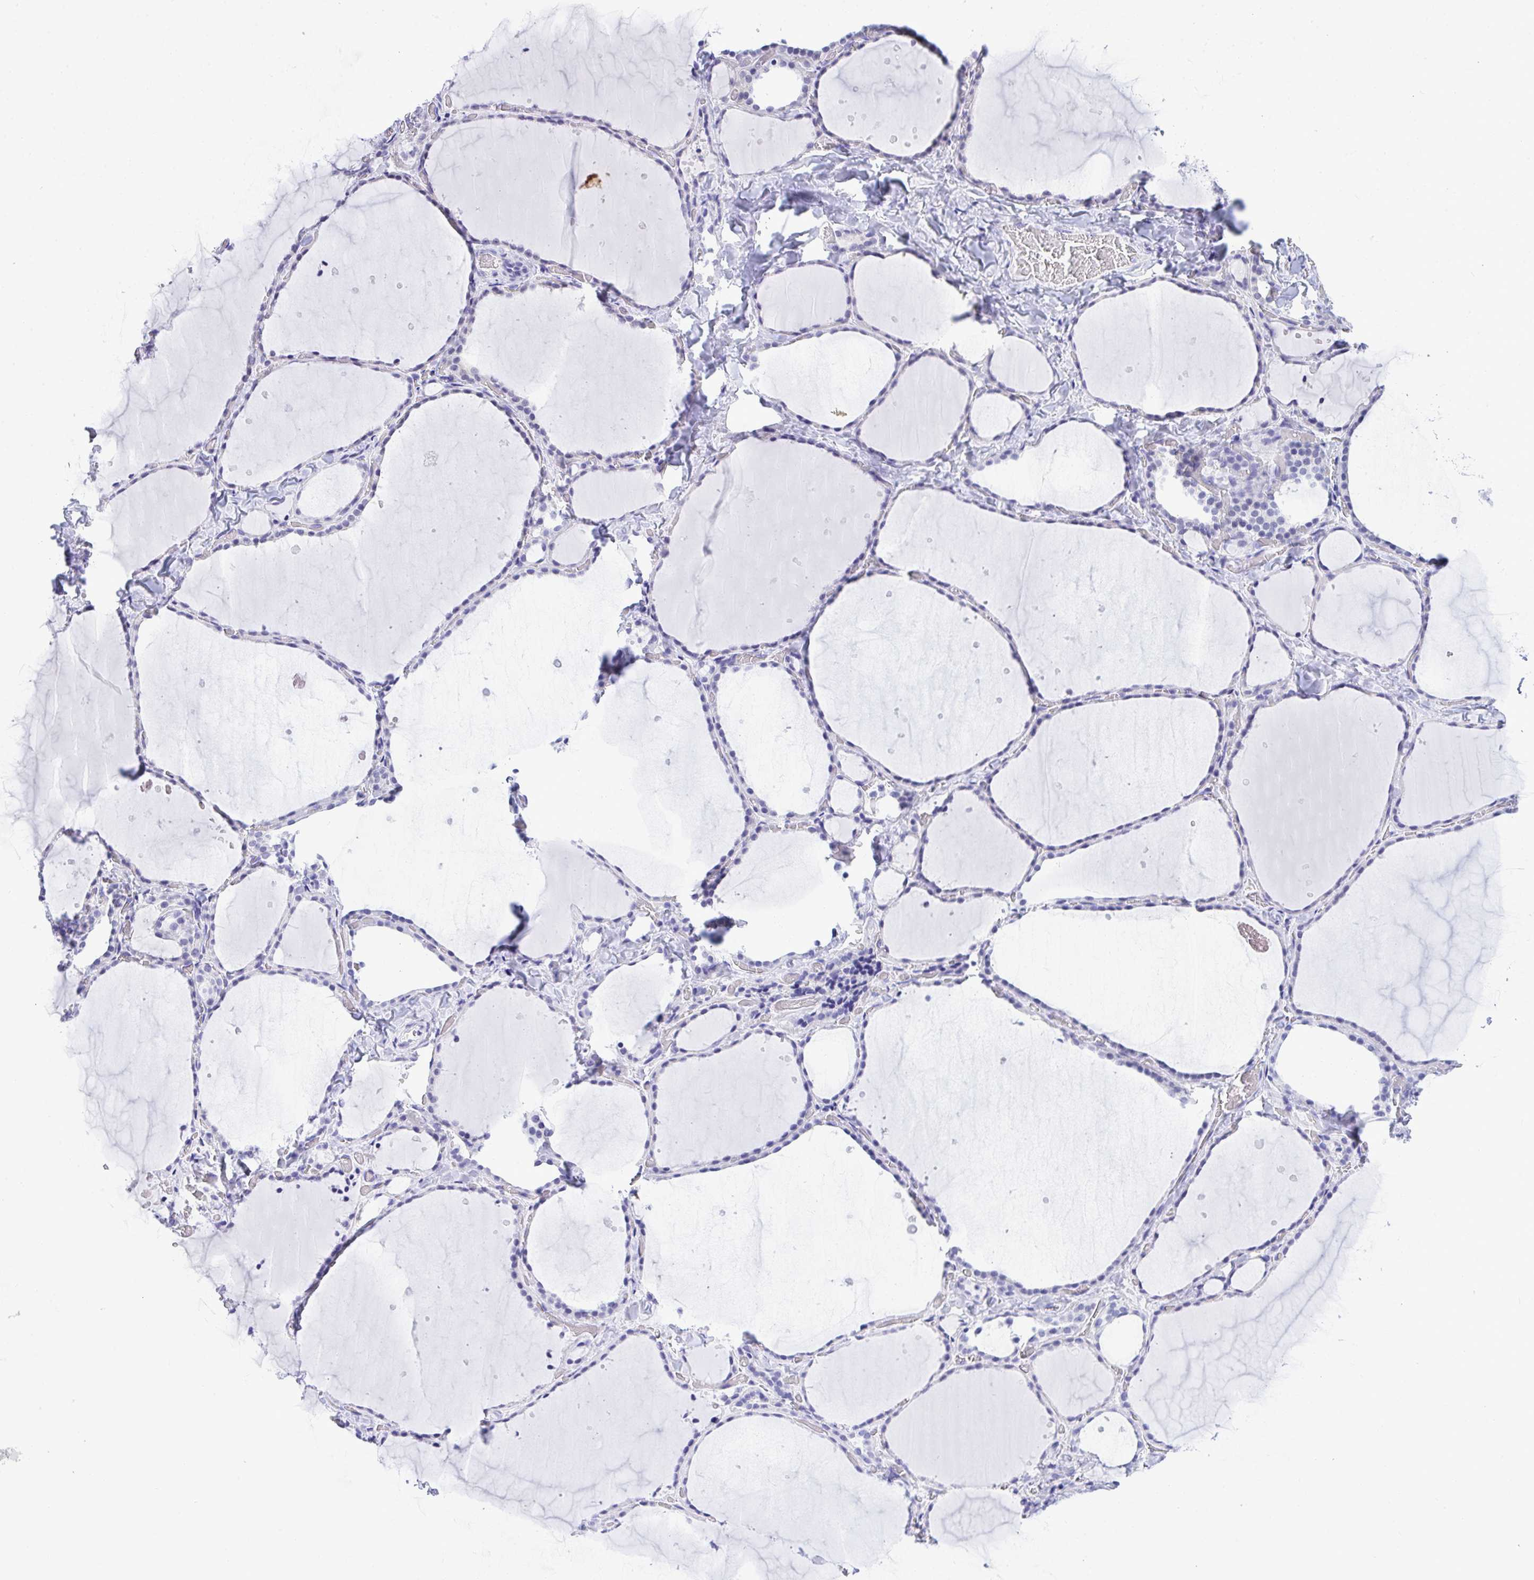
{"staining": {"intensity": "negative", "quantity": "none", "location": "none"}, "tissue": "thyroid gland", "cell_type": "Glandular cells", "image_type": "normal", "snomed": [{"axis": "morphology", "description": "Normal tissue, NOS"}, {"axis": "topography", "description": "Thyroid gland"}], "caption": "High power microscopy image of an immunohistochemistry micrograph of unremarkable thyroid gland, revealing no significant positivity in glandular cells.", "gene": "THOP1", "patient": {"sex": "female", "age": 36}}